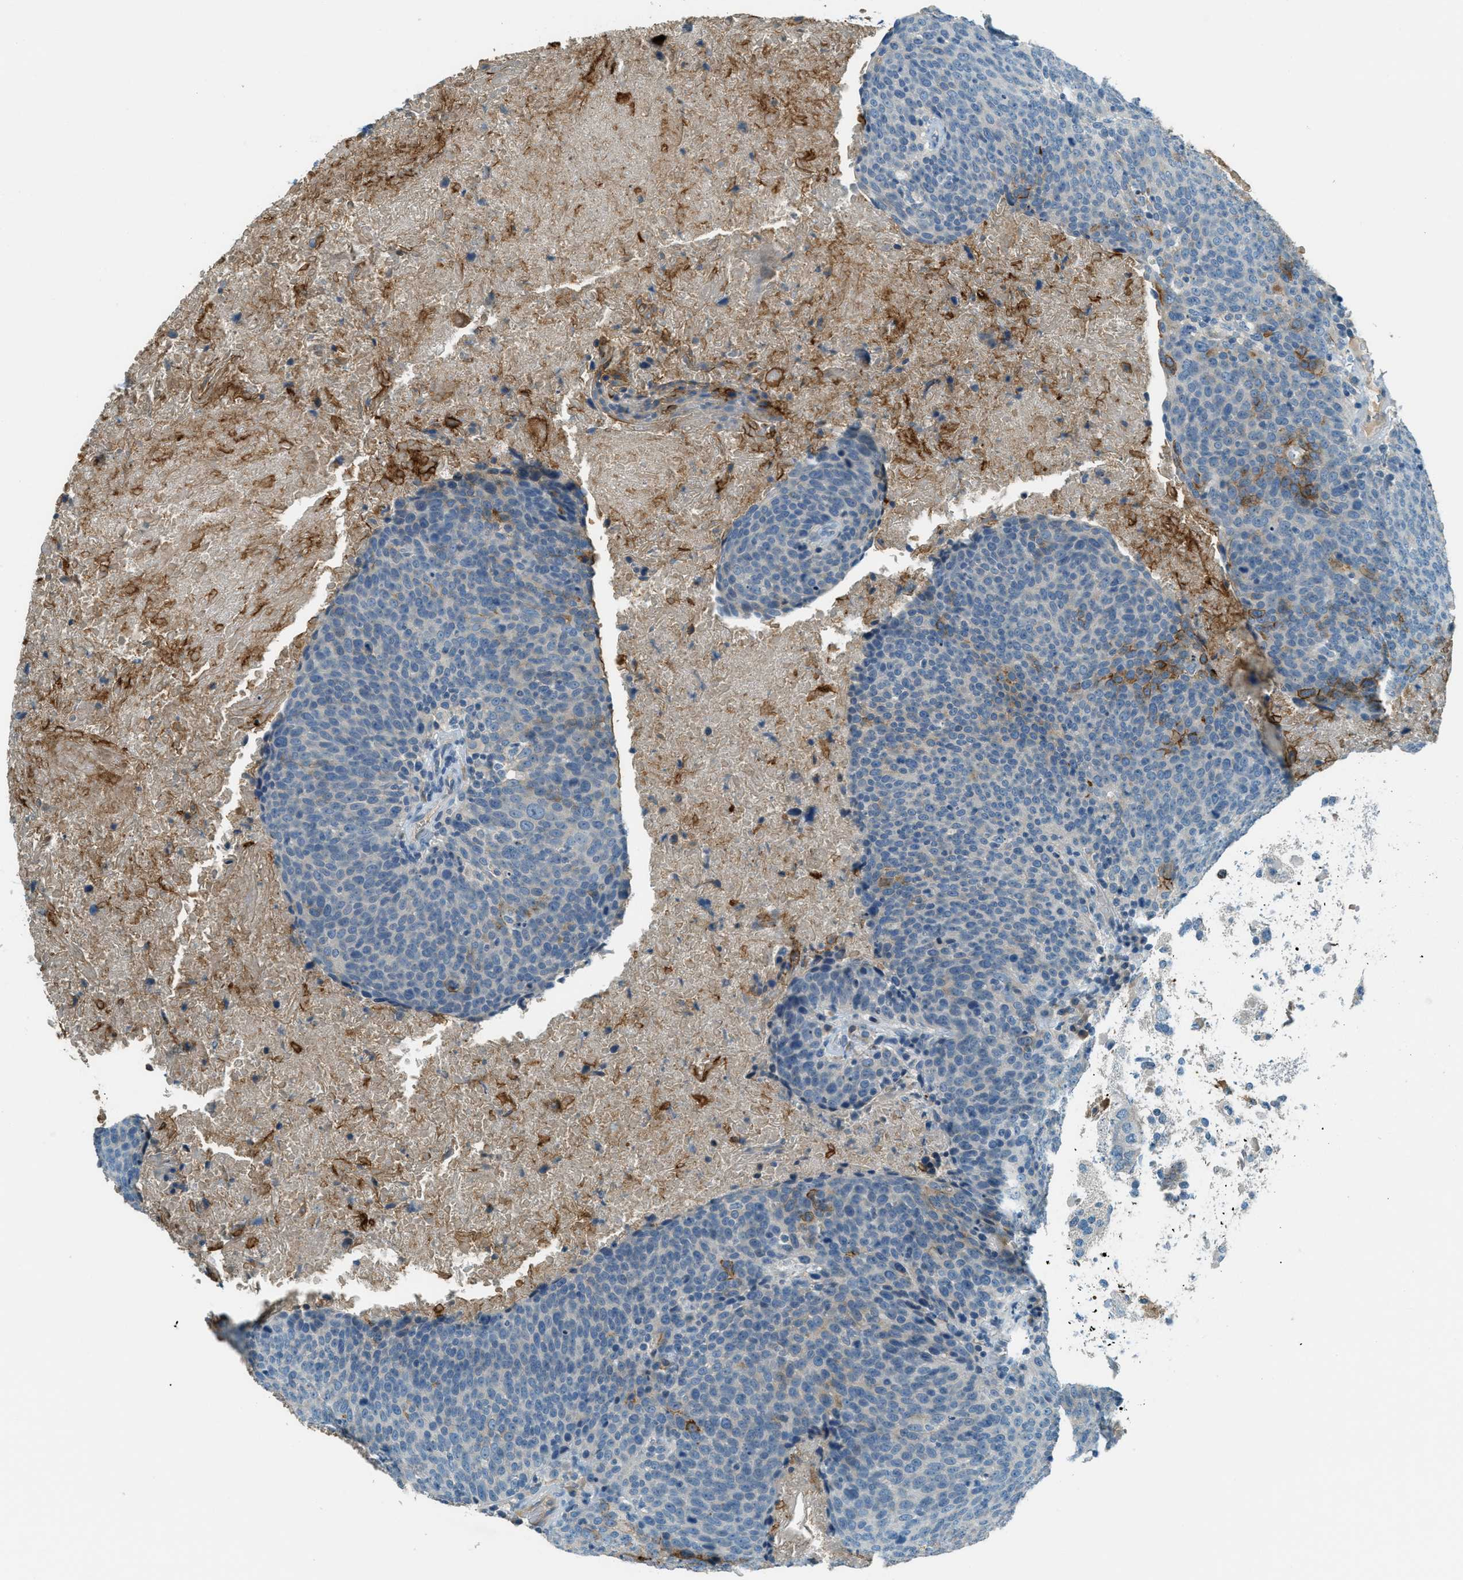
{"staining": {"intensity": "moderate", "quantity": "<25%", "location": "cytoplasmic/membranous"}, "tissue": "head and neck cancer", "cell_type": "Tumor cells", "image_type": "cancer", "snomed": [{"axis": "morphology", "description": "Squamous cell carcinoma, NOS"}, {"axis": "morphology", "description": "Squamous cell carcinoma, metastatic, NOS"}, {"axis": "topography", "description": "Lymph node"}, {"axis": "topography", "description": "Head-Neck"}], "caption": "Head and neck metastatic squamous cell carcinoma tissue shows moderate cytoplasmic/membranous expression in approximately <25% of tumor cells", "gene": "MSLN", "patient": {"sex": "male", "age": 62}}